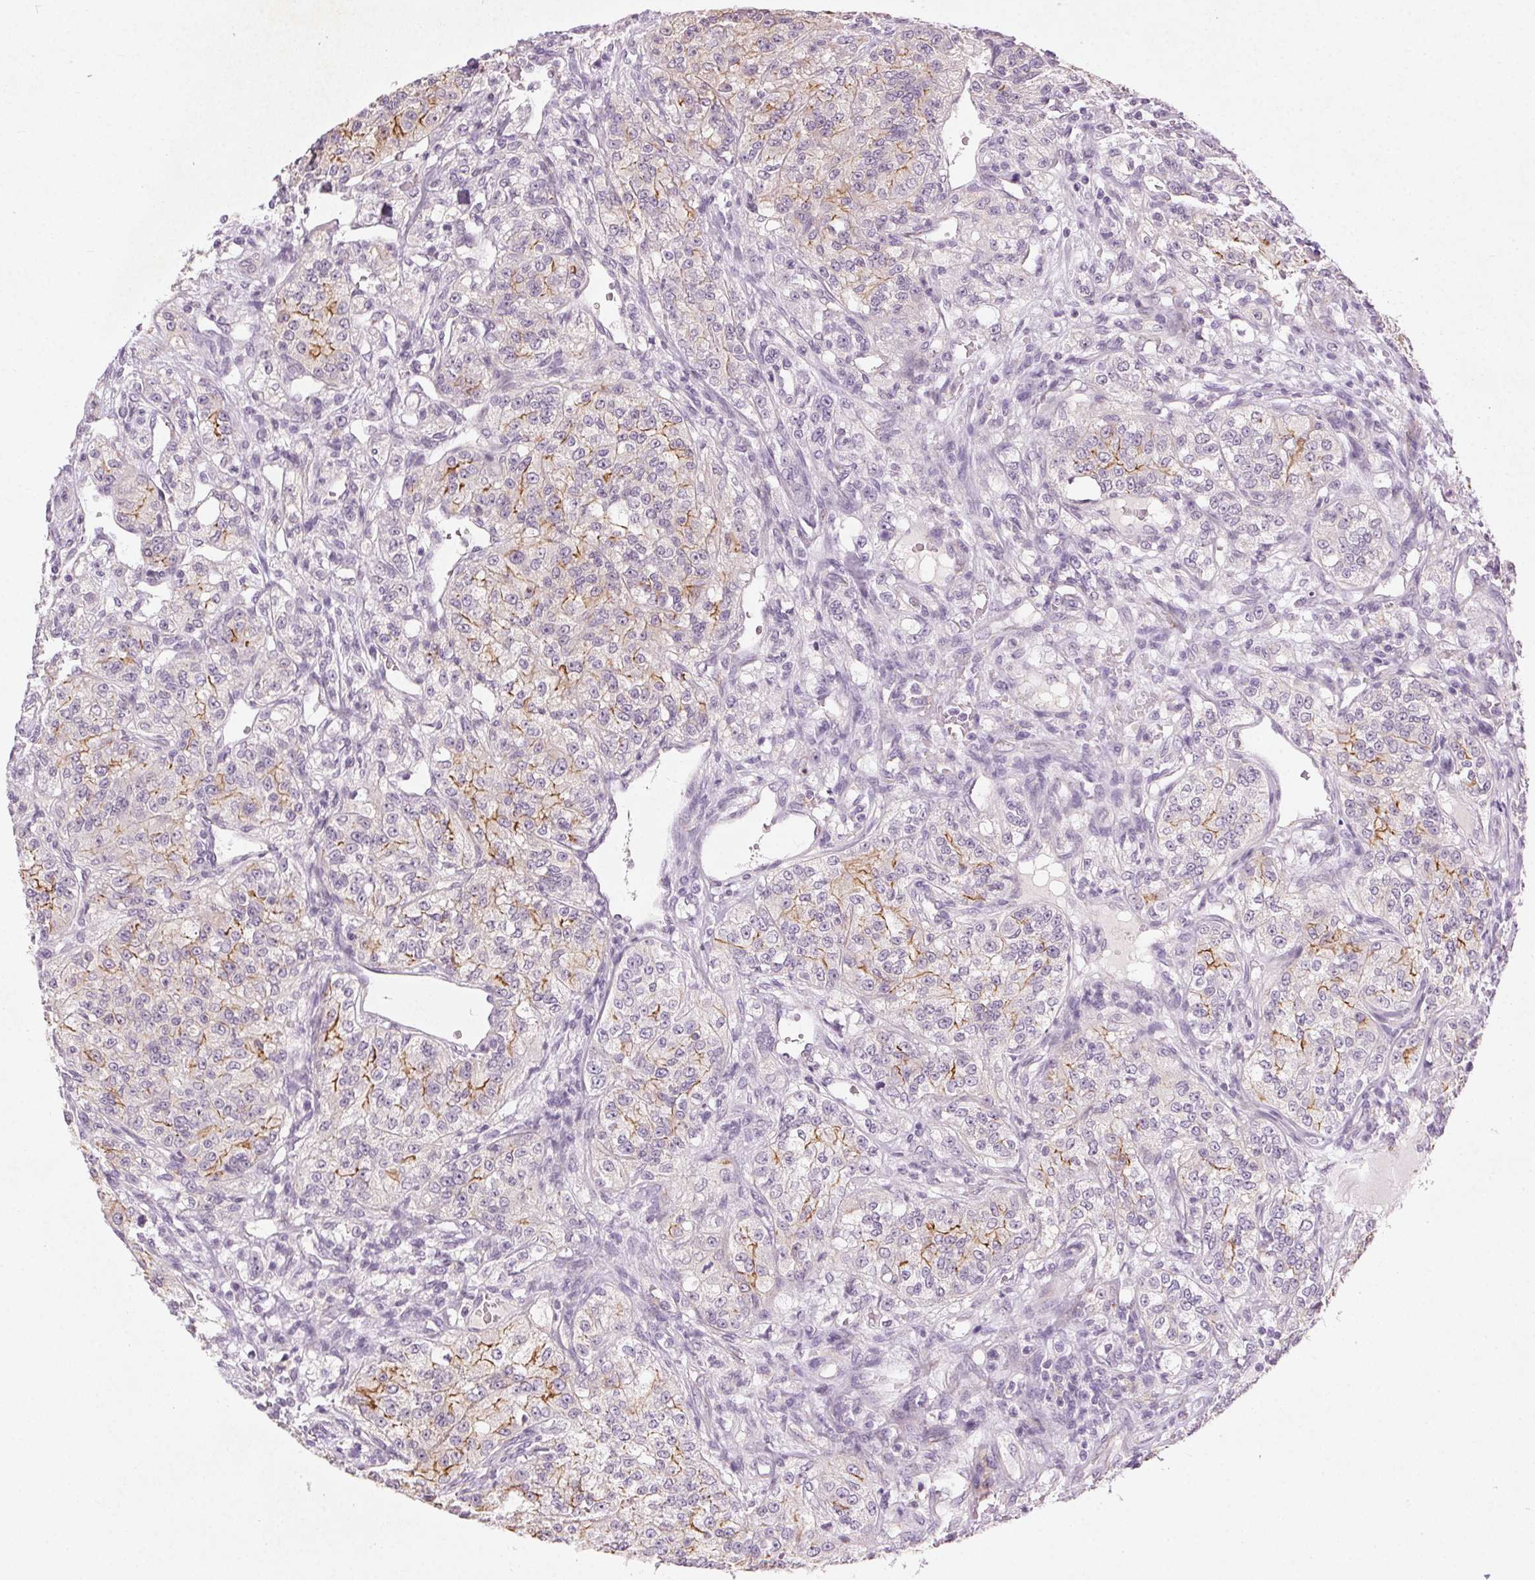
{"staining": {"intensity": "moderate", "quantity": "<25%", "location": "cytoplasmic/membranous"}, "tissue": "renal cancer", "cell_type": "Tumor cells", "image_type": "cancer", "snomed": [{"axis": "morphology", "description": "Adenocarcinoma, NOS"}, {"axis": "topography", "description": "Kidney"}], "caption": "Human renal cancer stained with a brown dye shows moderate cytoplasmic/membranous positive positivity in approximately <25% of tumor cells.", "gene": "CLTRN", "patient": {"sex": "female", "age": 63}}